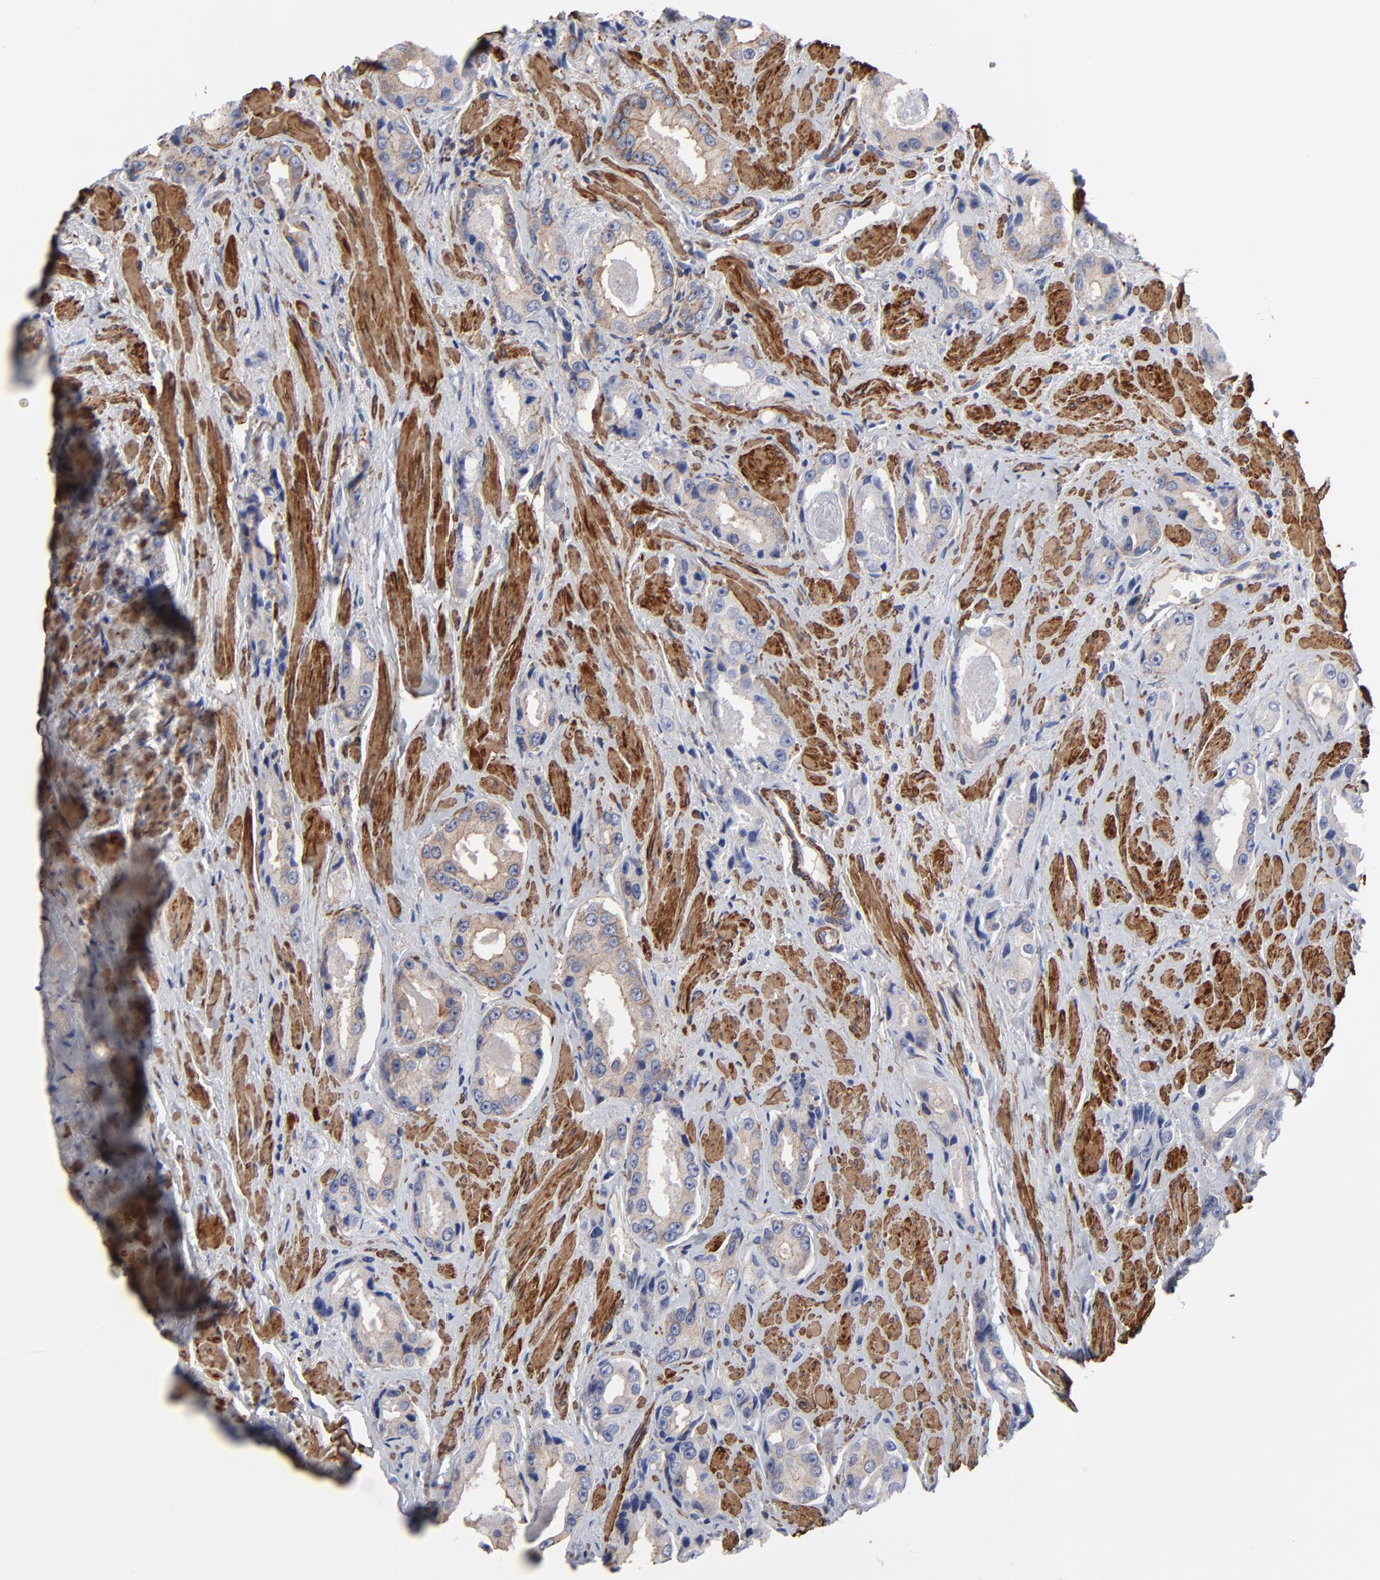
{"staining": {"intensity": "weak", "quantity": "25%-75%", "location": "cytoplasmic/membranous"}, "tissue": "prostate cancer", "cell_type": "Tumor cells", "image_type": "cancer", "snomed": [{"axis": "morphology", "description": "Adenocarcinoma, Medium grade"}, {"axis": "topography", "description": "Prostate"}], "caption": "Weak cytoplasmic/membranous positivity is seen in approximately 25%-75% of tumor cells in adenocarcinoma (medium-grade) (prostate).", "gene": "ACTA2", "patient": {"sex": "male", "age": 60}}